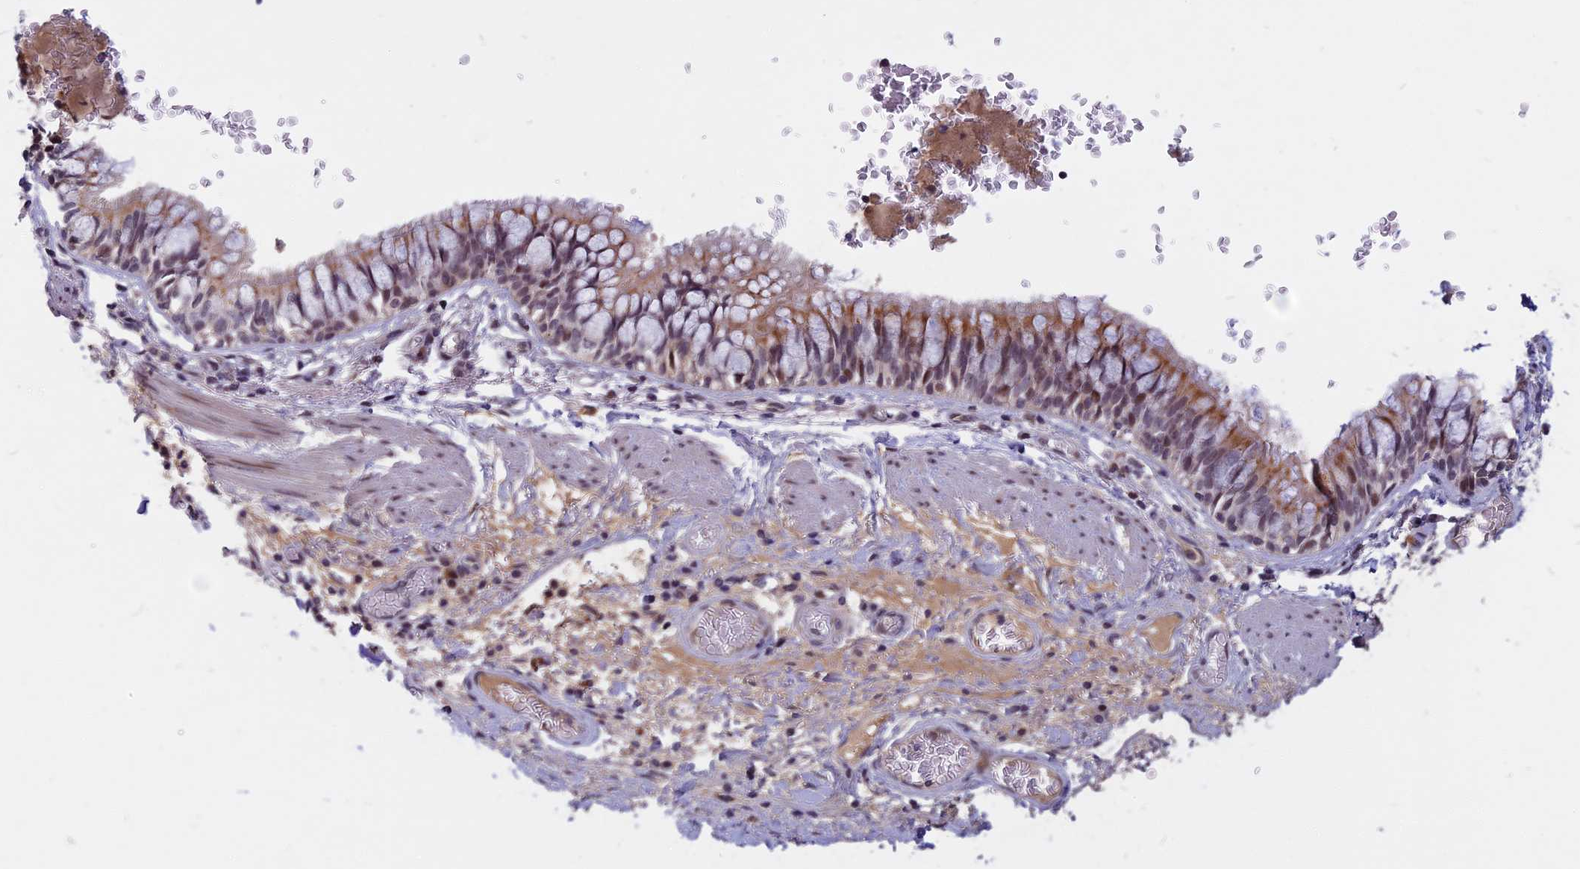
{"staining": {"intensity": "moderate", "quantity": "25%-75%", "location": "cytoplasmic/membranous,nuclear"}, "tissue": "bronchus", "cell_type": "Respiratory epithelial cells", "image_type": "normal", "snomed": [{"axis": "morphology", "description": "Normal tissue, NOS"}, {"axis": "topography", "description": "Cartilage tissue"}, {"axis": "topography", "description": "Bronchus"}], "caption": "Immunohistochemical staining of benign bronchus demonstrates 25%-75% levels of moderate cytoplasmic/membranous,nuclear protein positivity in about 25%-75% of respiratory epithelial cells.", "gene": "CDC7", "patient": {"sex": "female", "age": 36}}